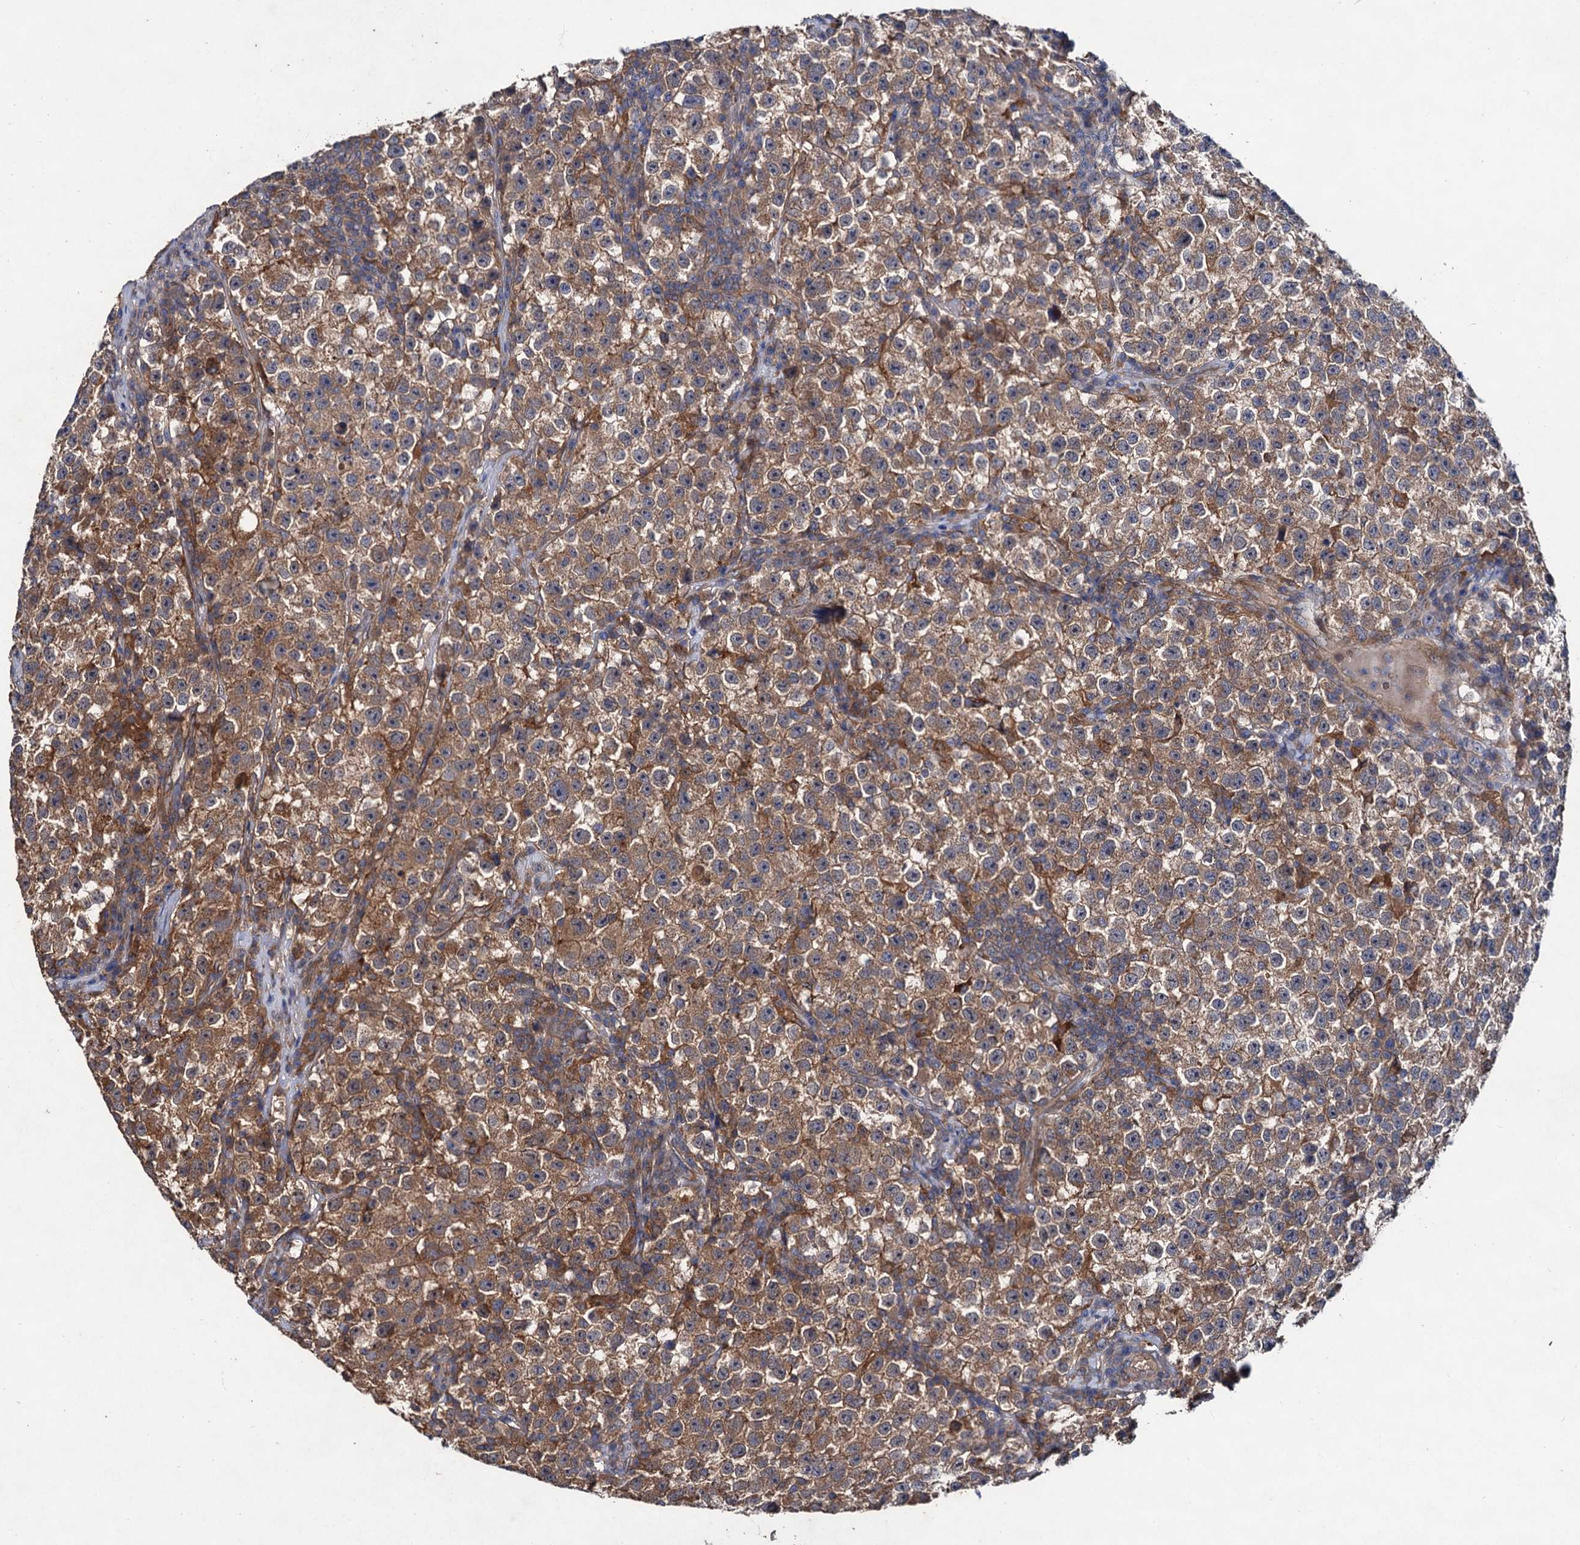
{"staining": {"intensity": "moderate", "quantity": ">75%", "location": "cytoplasmic/membranous"}, "tissue": "testis cancer", "cell_type": "Tumor cells", "image_type": "cancer", "snomed": [{"axis": "morphology", "description": "Seminoma, NOS"}, {"axis": "topography", "description": "Testis"}], "caption": "Moderate cytoplasmic/membranous staining is appreciated in approximately >75% of tumor cells in testis cancer (seminoma).", "gene": "VPS29", "patient": {"sex": "male", "age": 22}}